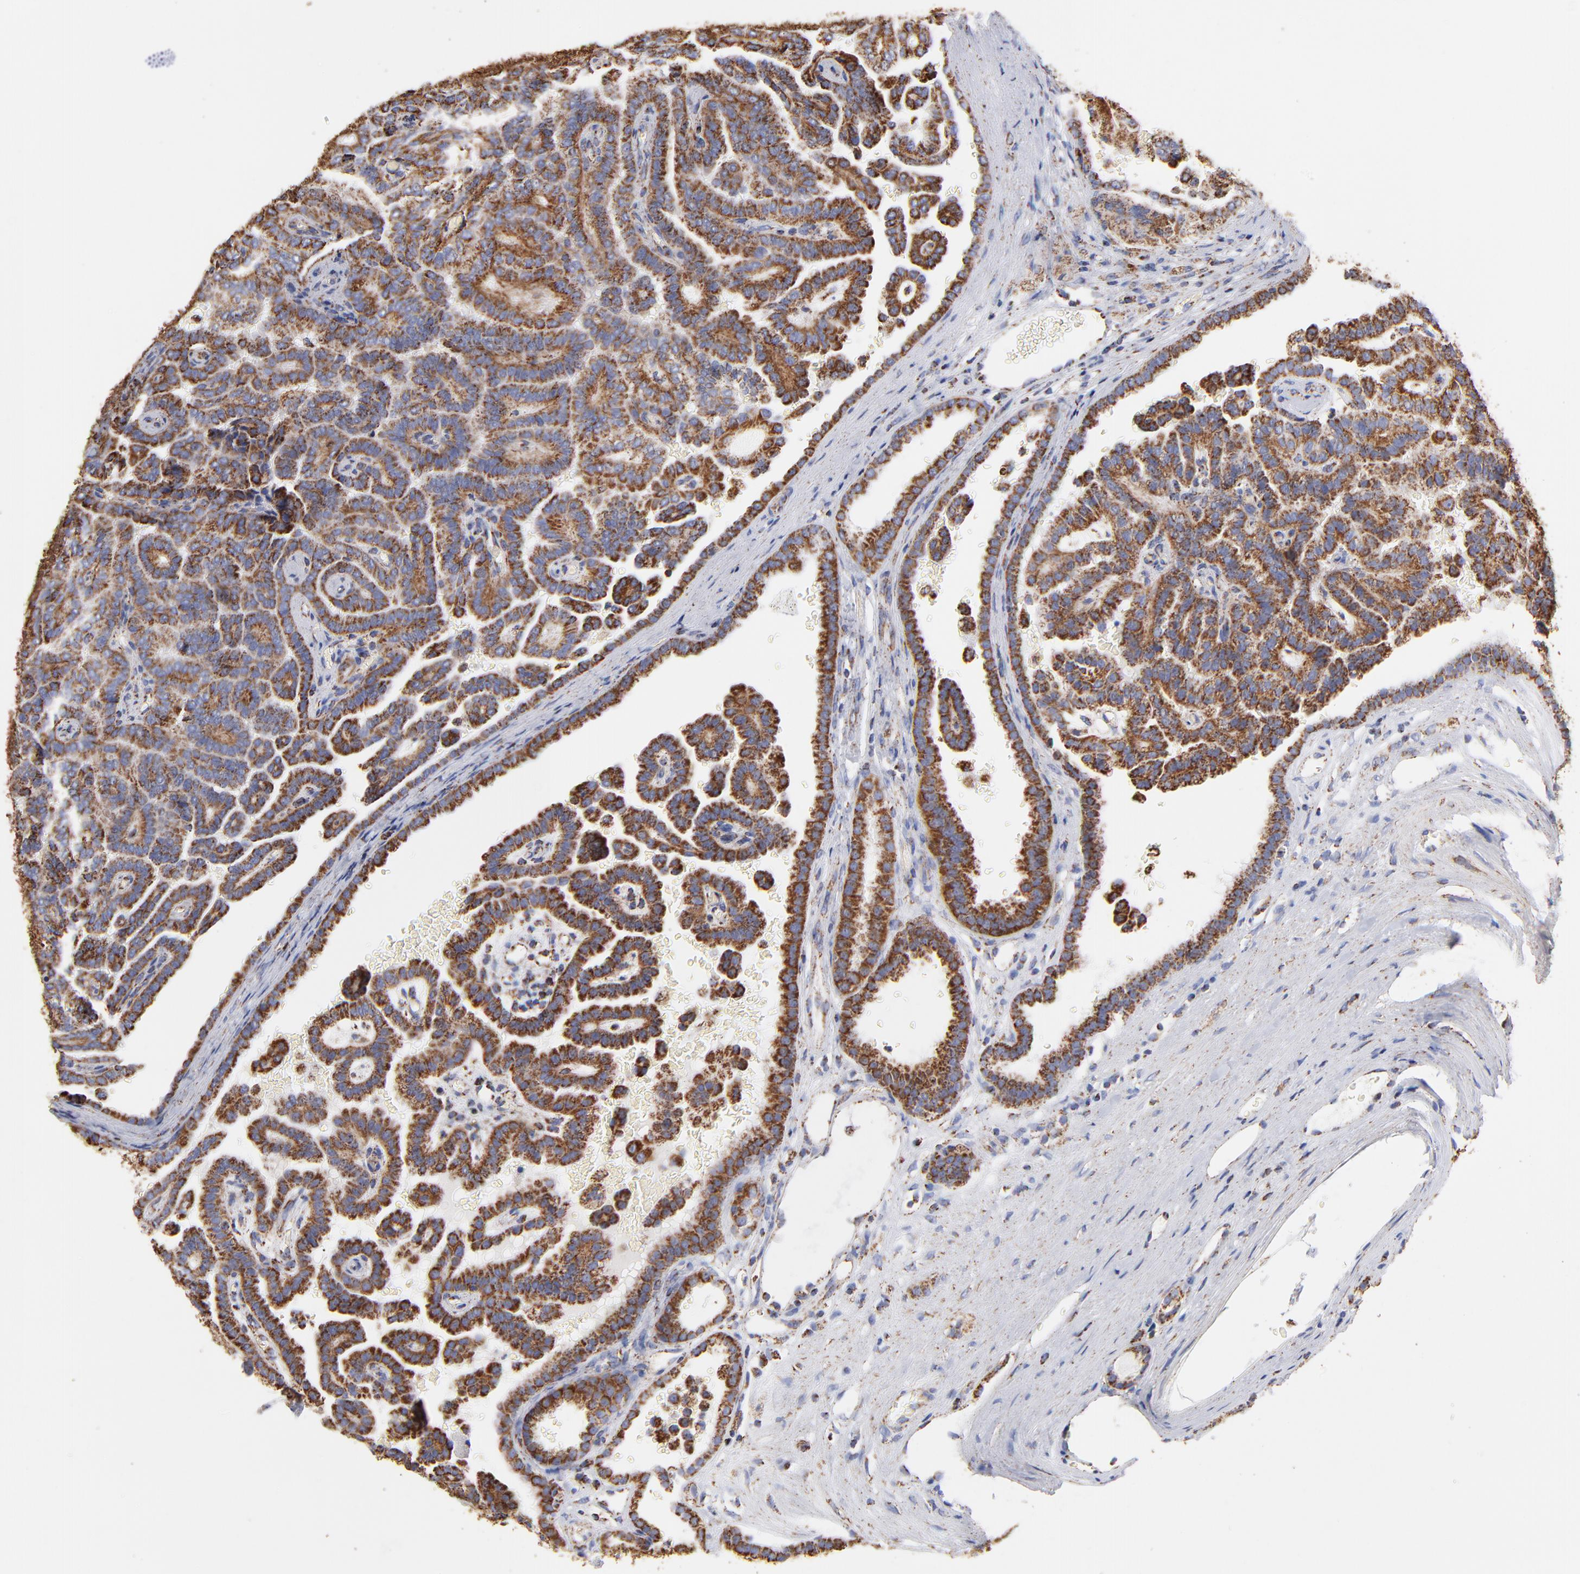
{"staining": {"intensity": "strong", "quantity": ">75%", "location": "cytoplasmic/membranous"}, "tissue": "renal cancer", "cell_type": "Tumor cells", "image_type": "cancer", "snomed": [{"axis": "morphology", "description": "Adenocarcinoma, NOS"}, {"axis": "topography", "description": "Kidney"}], "caption": "Tumor cells exhibit high levels of strong cytoplasmic/membranous expression in about >75% of cells in human renal adenocarcinoma.", "gene": "PHB1", "patient": {"sex": "male", "age": 61}}